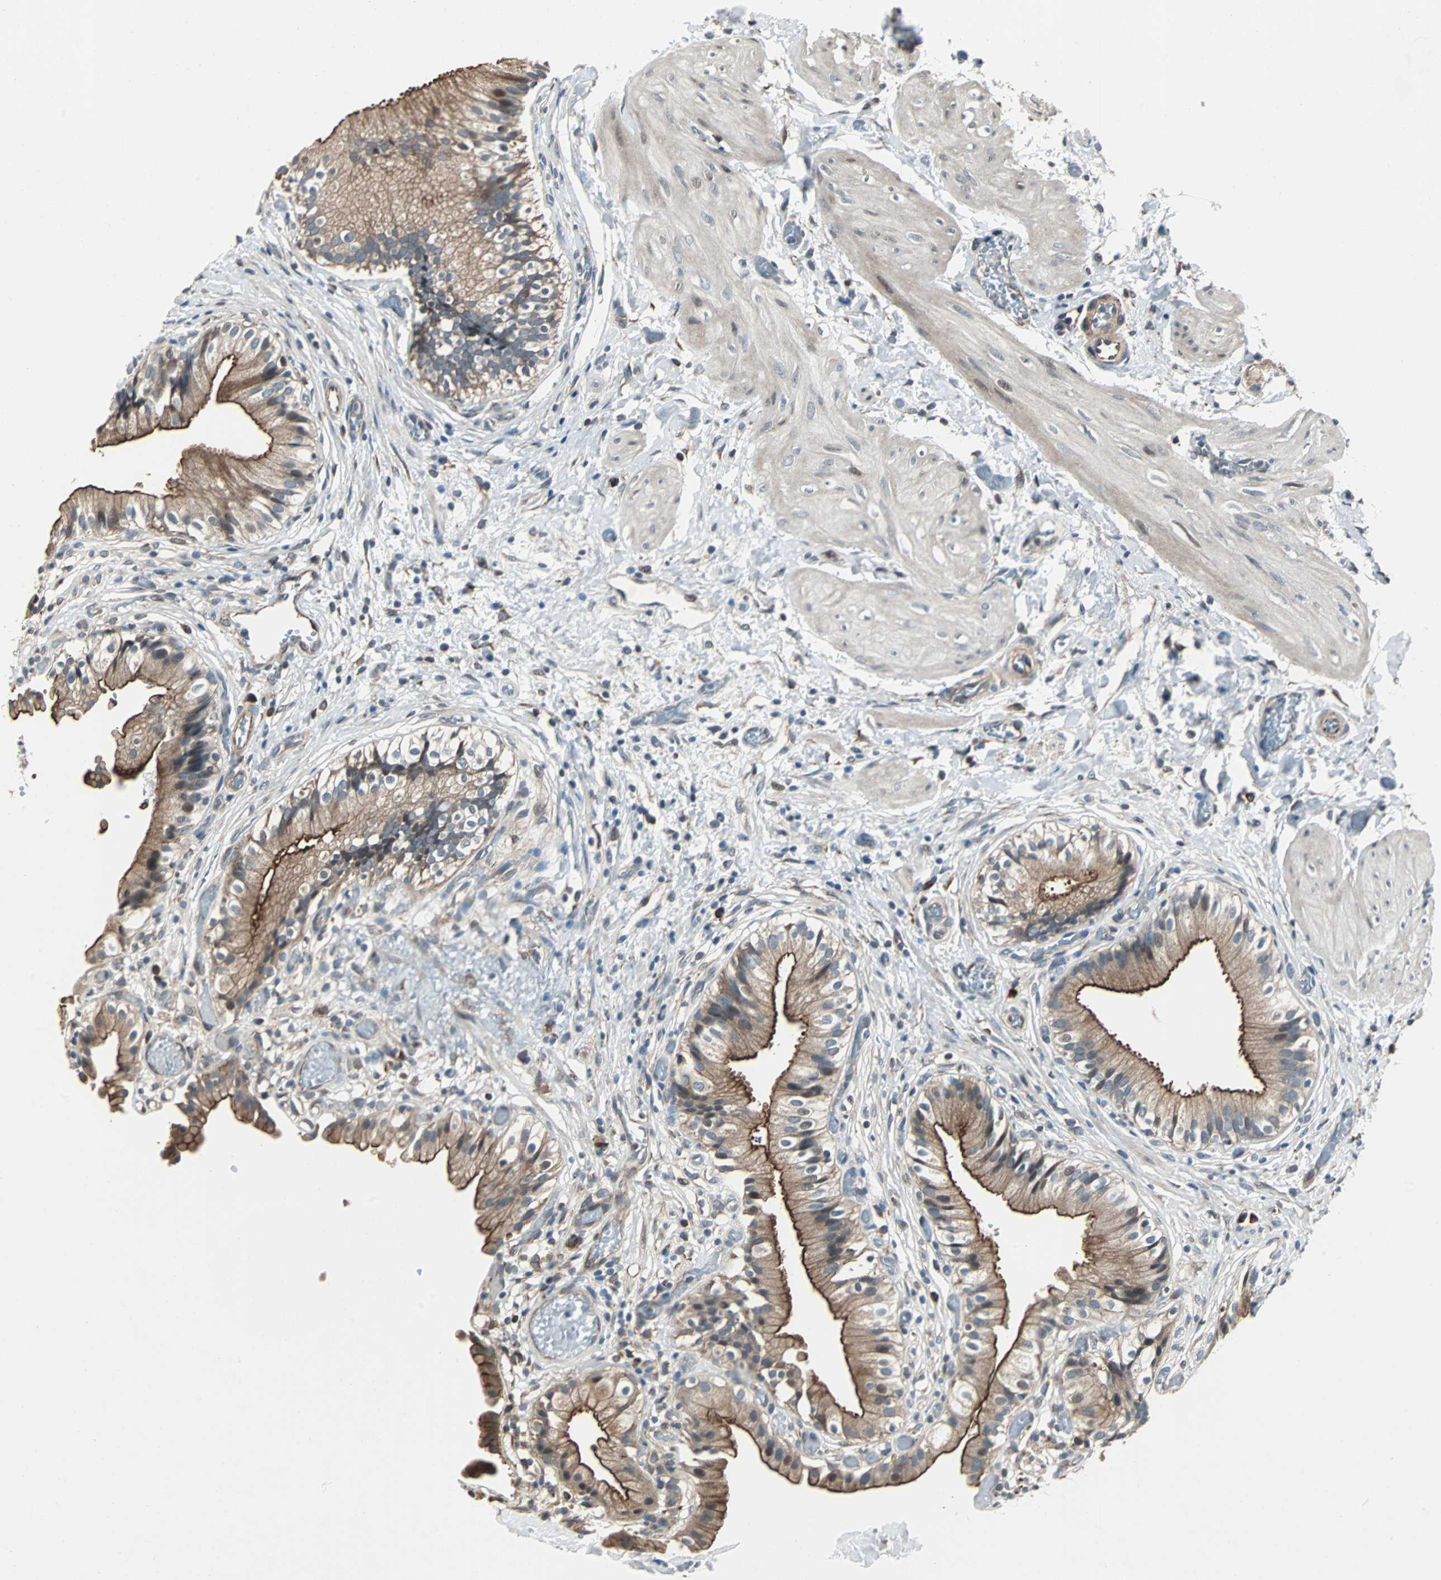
{"staining": {"intensity": "moderate", "quantity": ">75%", "location": "cytoplasmic/membranous"}, "tissue": "gallbladder", "cell_type": "Glandular cells", "image_type": "normal", "snomed": [{"axis": "morphology", "description": "Normal tissue, NOS"}, {"axis": "topography", "description": "Gallbladder"}], "caption": "Immunohistochemistry (IHC) (DAB (3,3'-diaminobenzidine)) staining of normal human gallbladder exhibits moderate cytoplasmic/membranous protein positivity in about >75% of glandular cells.", "gene": "CHP1", "patient": {"sex": "male", "age": 65}}